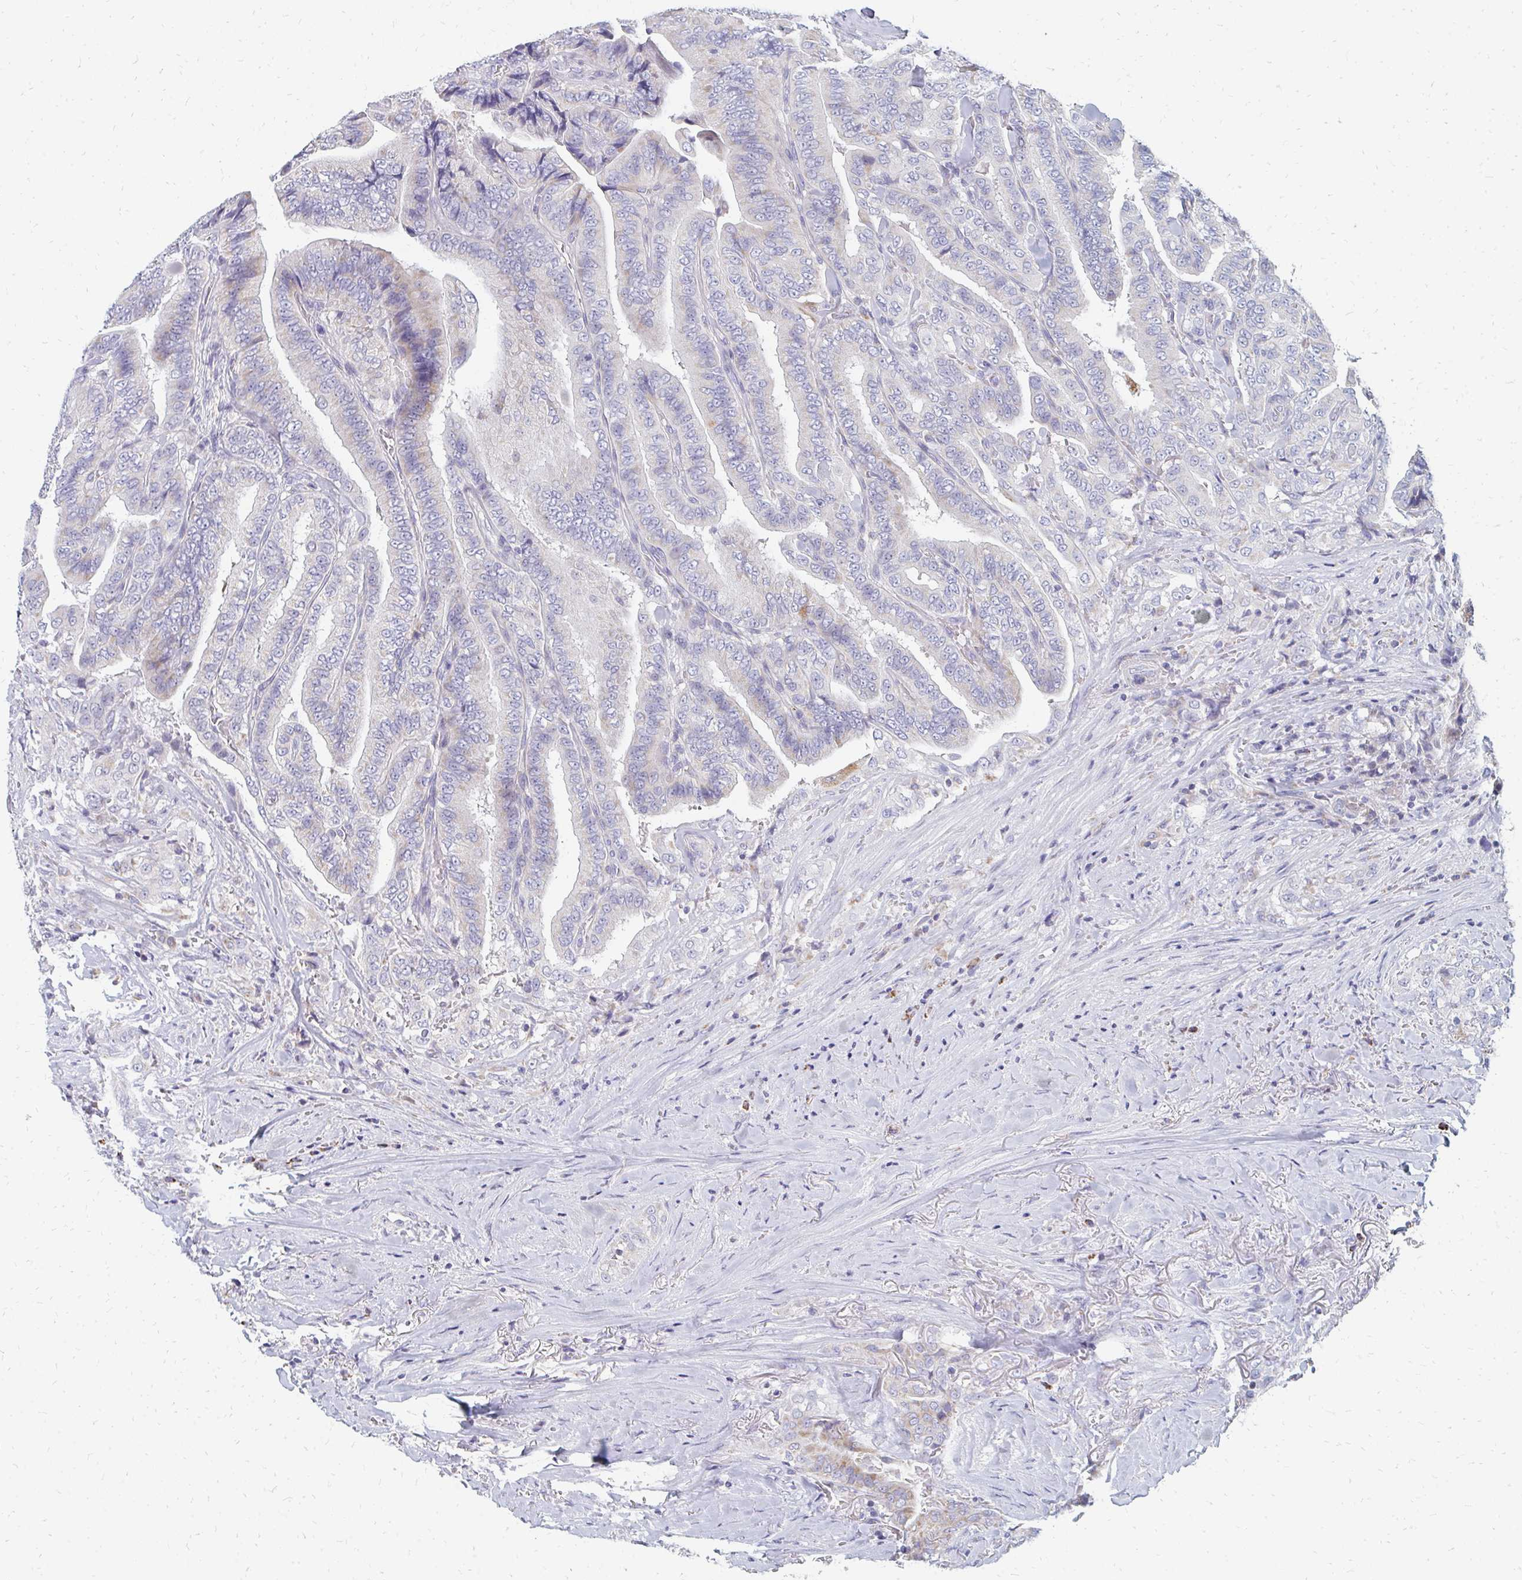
{"staining": {"intensity": "weak", "quantity": "<25%", "location": "cytoplasmic/membranous"}, "tissue": "thyroid cancer", "cell_type": "Tumor cells", "image_type": "cancer", "snomed": [{"axis": "morphology", "description": "Papillary adenocarcinoma, NOS"}, {"axis": "topography", "description": "Thyroid gland"}], "caption": "Immunohistochemistry (IHC) image of neoplastic tissue: human thyroid papillary adenocarcinoma stained with DAB (3,3'-diaminobenzidine) displays no significant protein staining in tumor cells.", "gene": "OR10V1", "patient": {"sex": "male", "age": 61}}